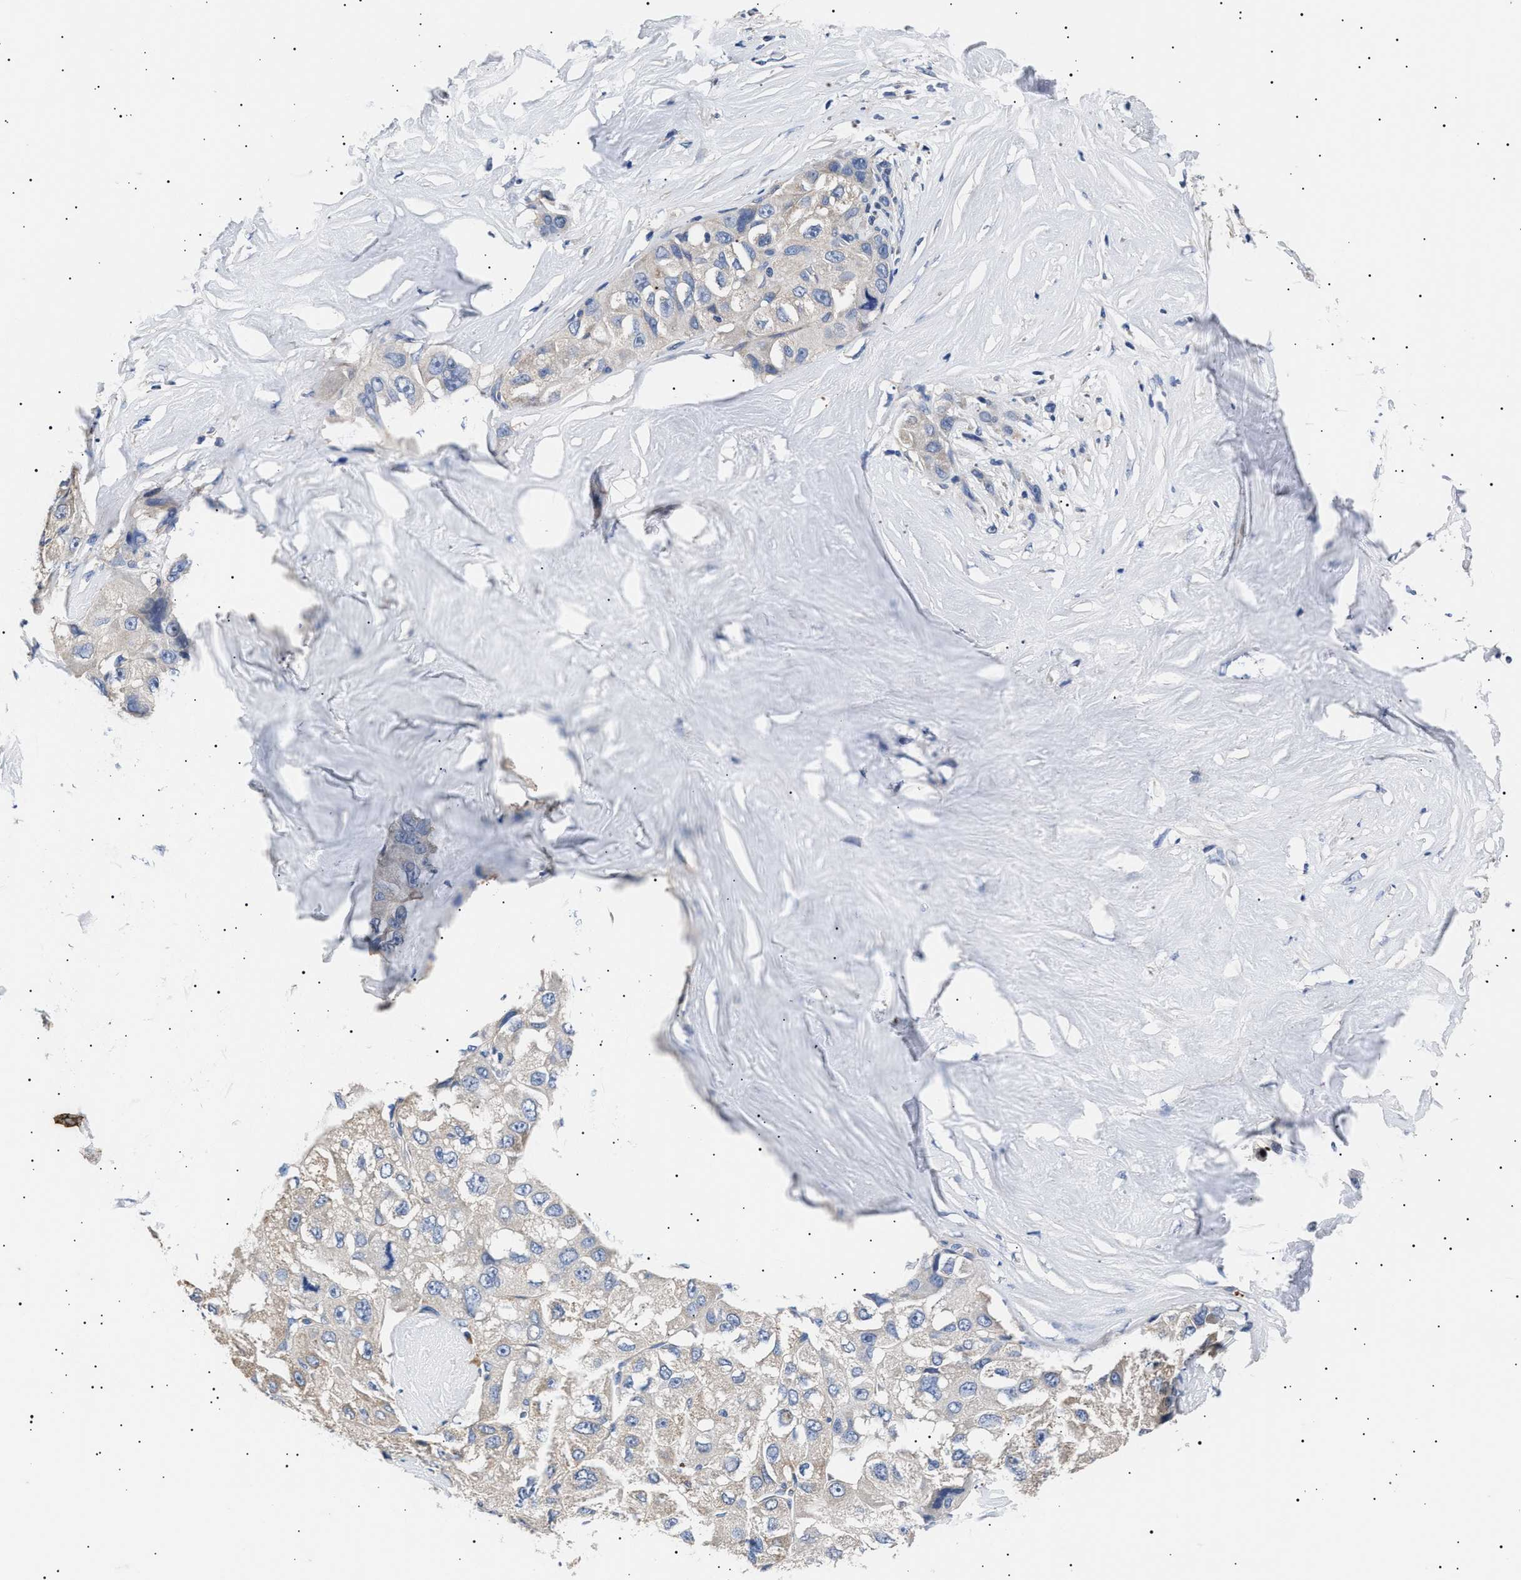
{"staining": {"intensity": "negative", "quantity": "none", "location": "none"}, "tissue": "liver cancer", "cell_type": "Tumor cells", "image_type": "cancer", "snomed": [{"axis": "morphology", "description": "Carcinoma, Hepatocellular, NOS"}, {"axis": "topography", "description": "Liver"}], "caption": "Tumor cells show no significant positivity in liver cancer.", "gene": "HEMGN", "patient": {"sex": "male", "age": 80}}